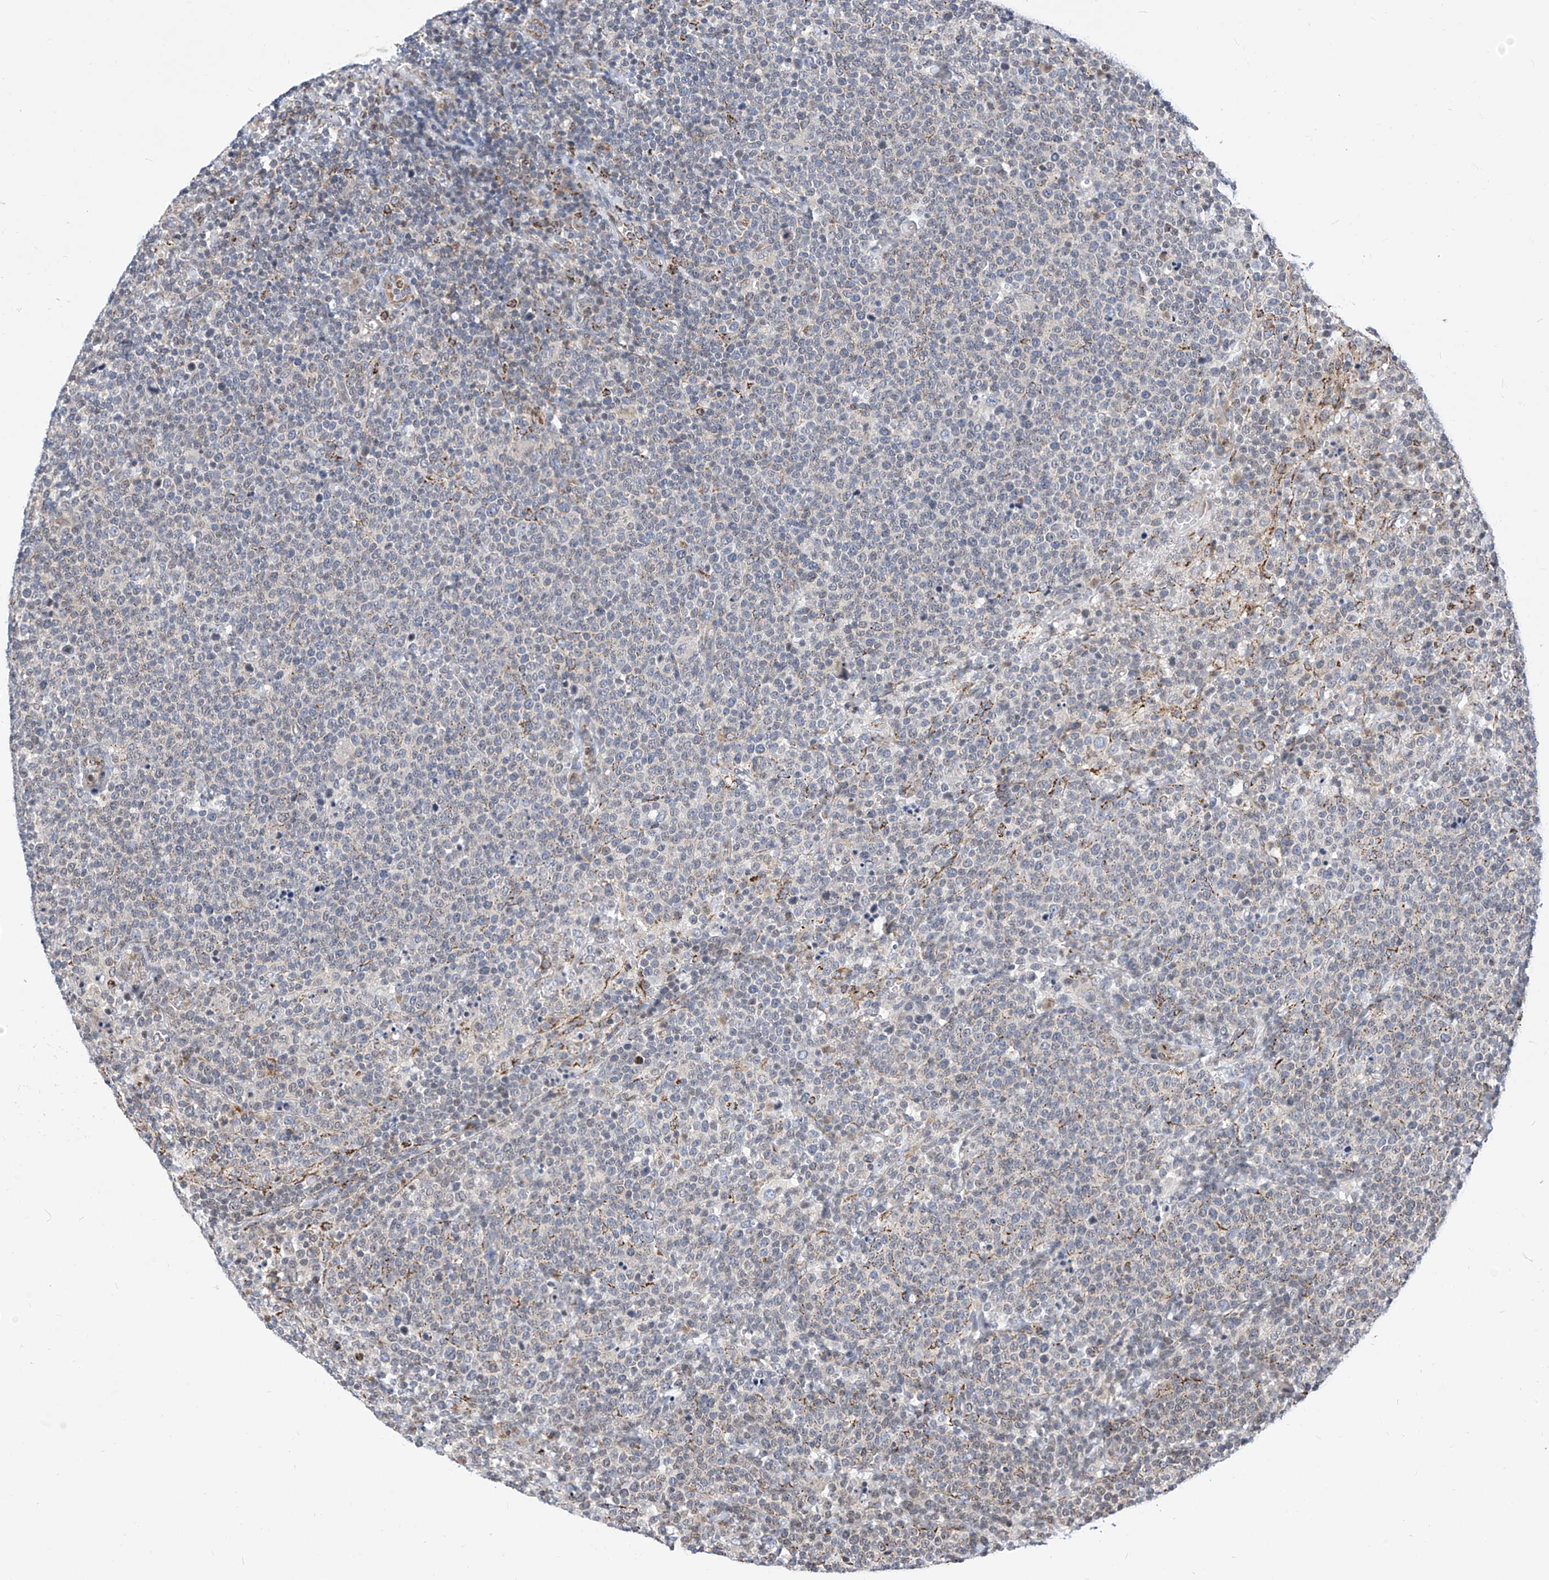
{"staining": {"intensity": "negative", "quantity": "none", "location": "none"}, "tissue": "lymphoma", "cell_type": "Tumor cells", "image_type": "cancer", "snomed": [{"axis": "morphology", "description": "Malignant lymphoma, non-Hodgkin's type, High grade"}, {"axis": "topography", "description": "Lymph node"}], "caption": "Lymphoma was stained to show a protein in brown. There is no significant positivity in tumor cells. (DAB (3,3'-diaminobenzidine) immunohistochemistry with hematoxylin counter stain).", "gene": "TTLL8", "patient": {"sex": "male", "age": 61}}